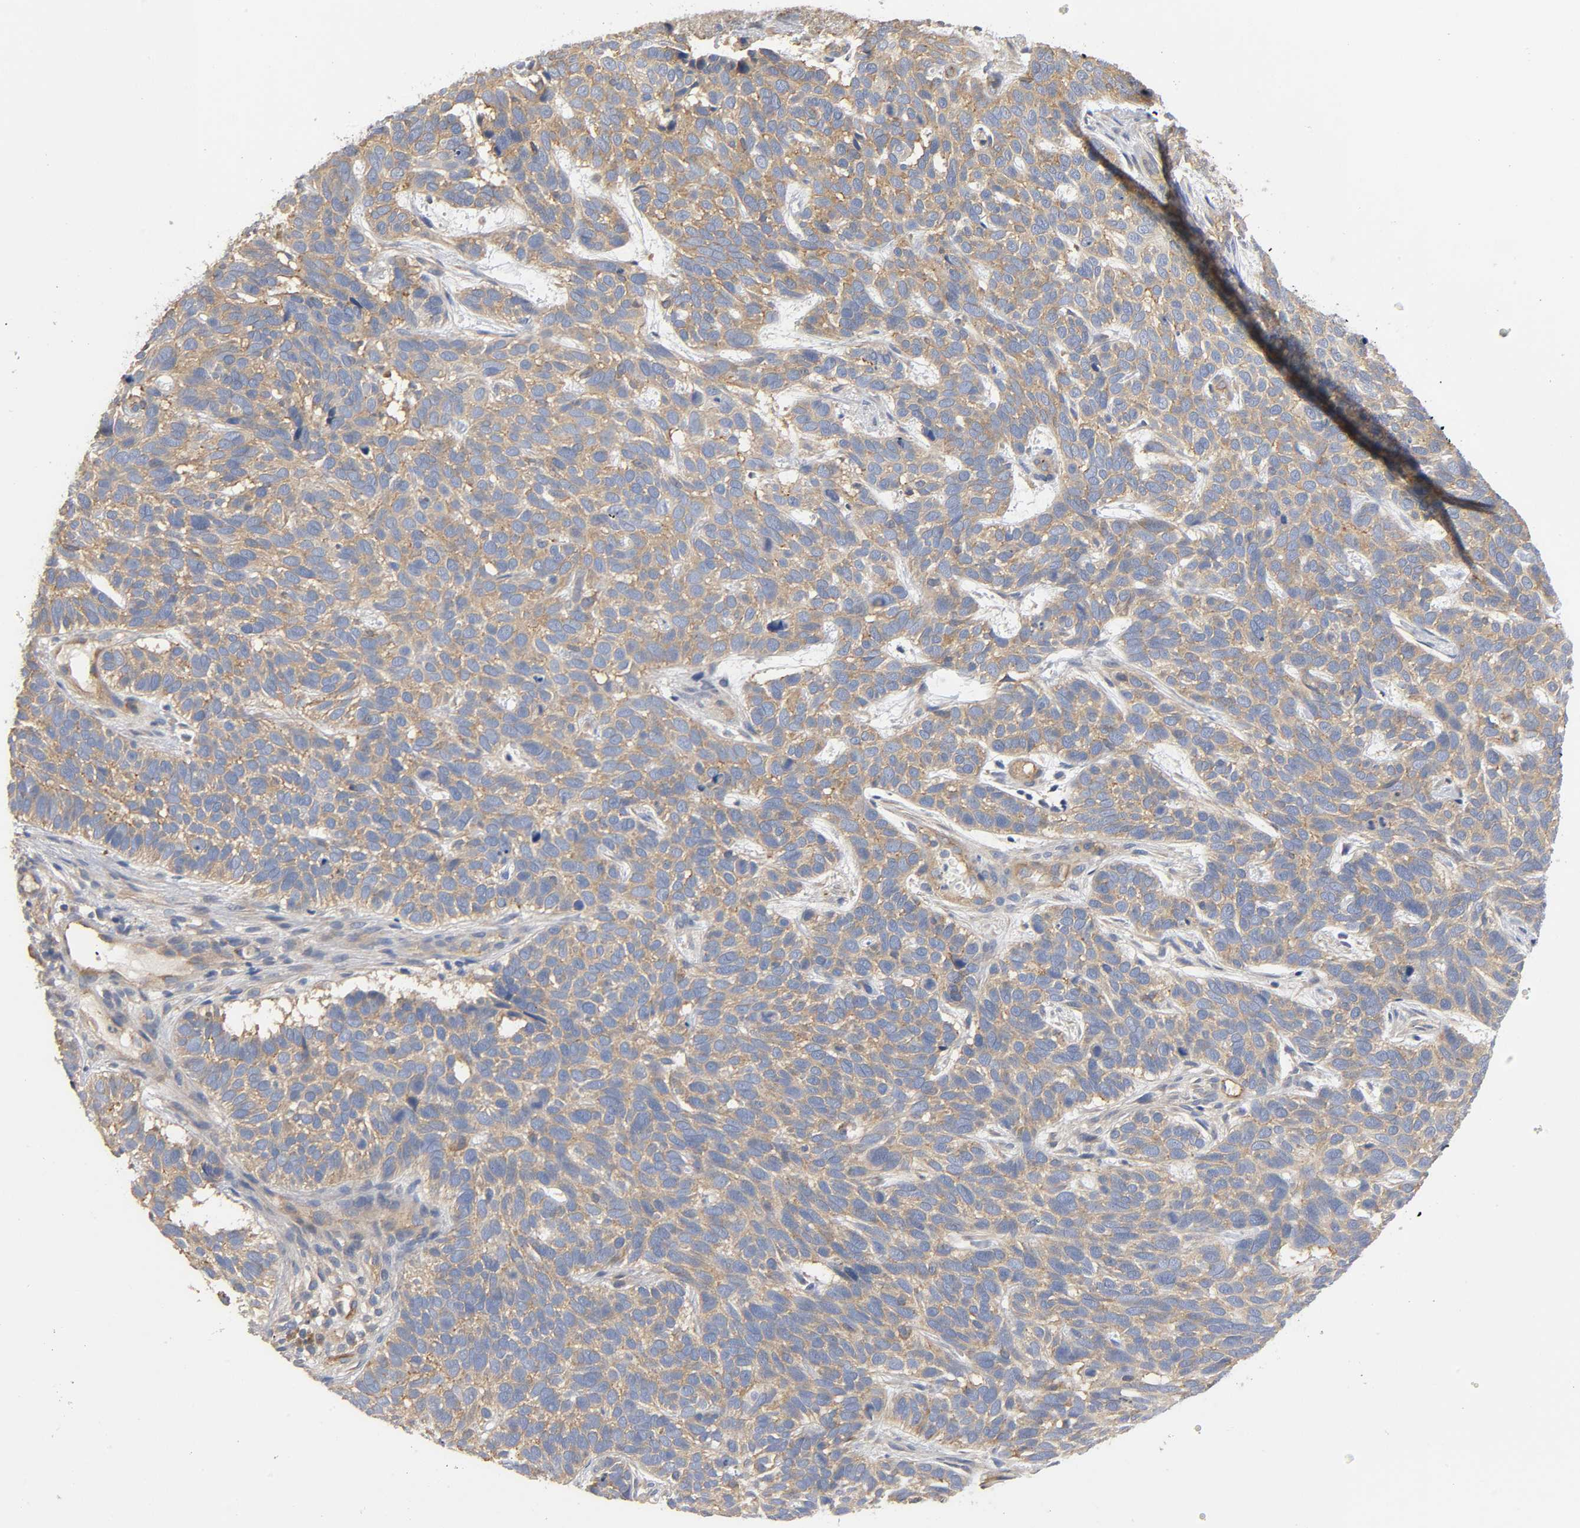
{"staining": {"intensity": "weak", "quantity": ">75%", "location": "cytoplasmic/membranous"}, "tissue": "skin cancer", "cell_type": "Tumor cells", "image_type": "cancer", "snomed": [{"axis": "morphology", "description": "Basal cell carcinoma"}, {"axis": "topography", "description": "Skin"}], "caption": "Basal cell carcinoma (skin) stained with a protein marker shows weak staining in tumor cells.", "gene": "MARS1", "patient": {"sex": "male", "age": 87}}